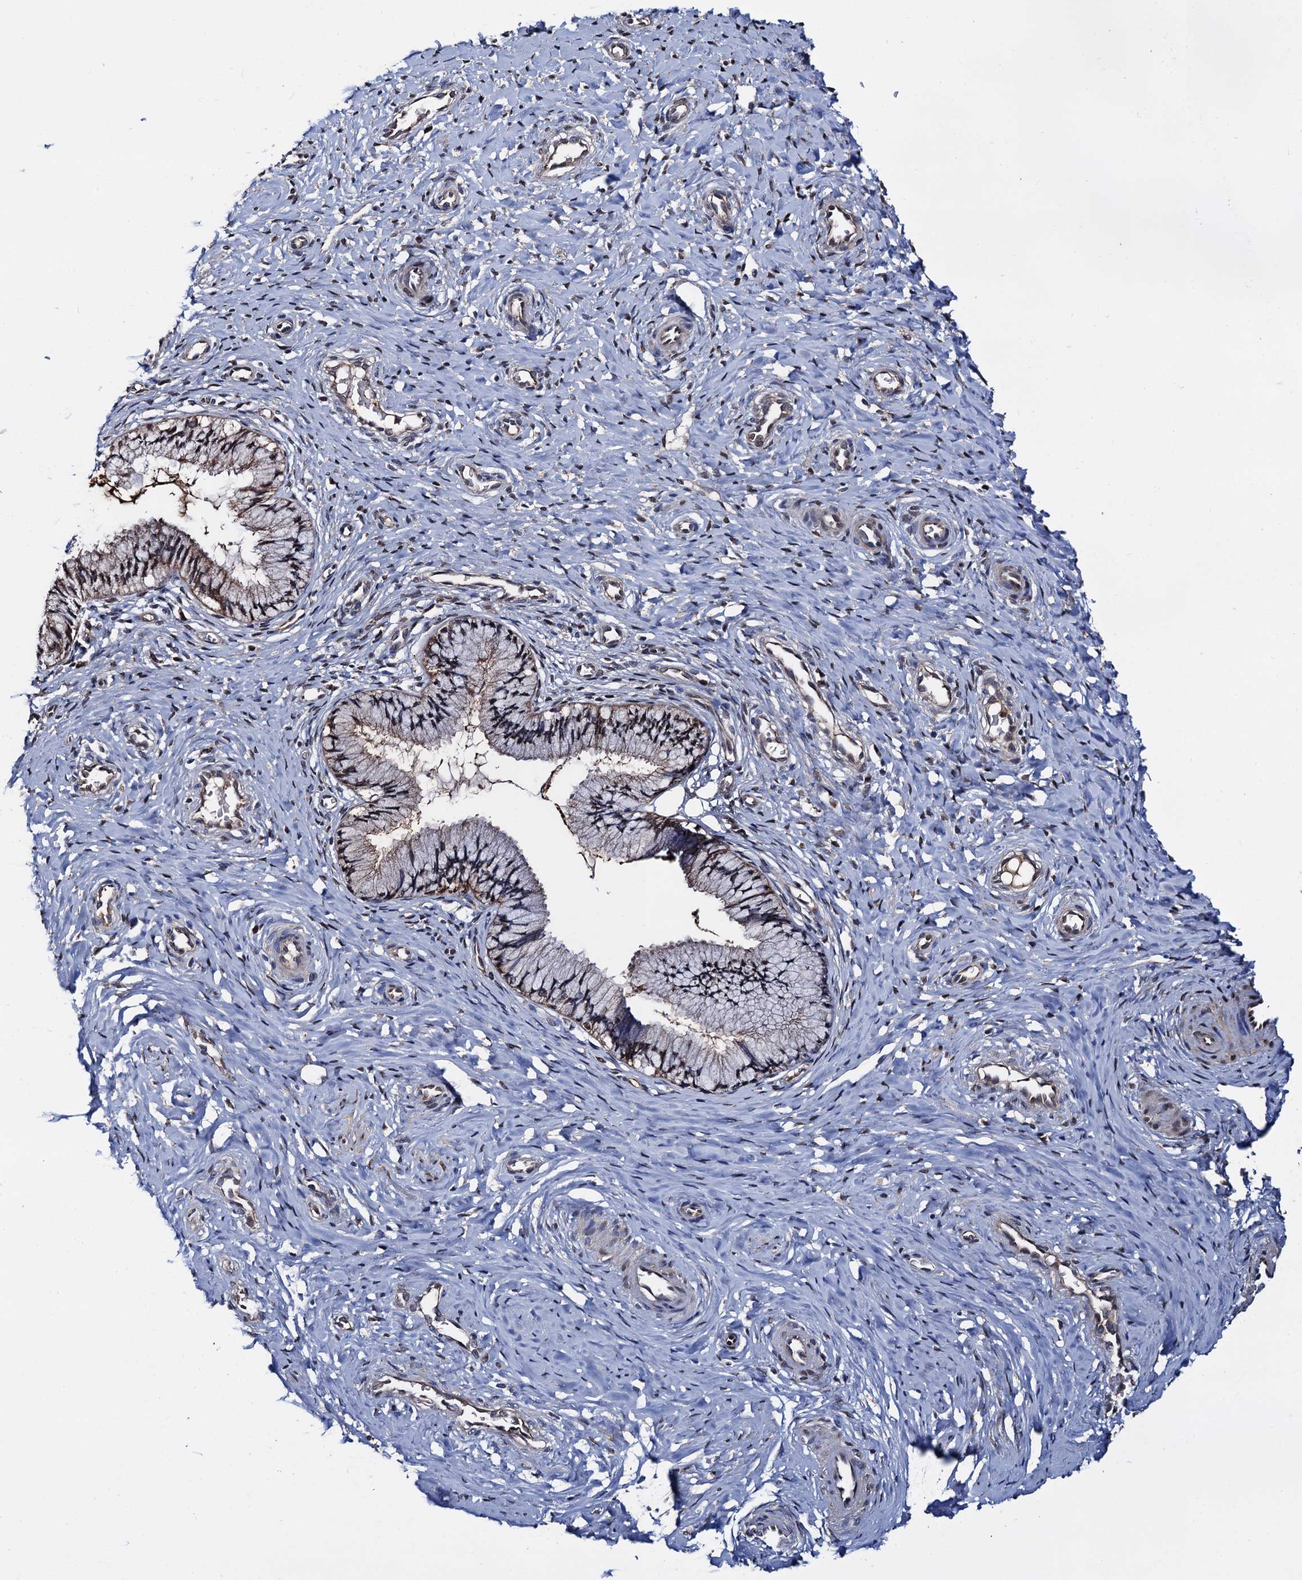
{"staining": {"intensity": "moderate", "quantity": "25%-75%", "location": "cytoplasmic/membranous"}, "tissue": "cervix", "cell_type": "Glandular cells", "image_type": "normal", "snomed": [{"axis": "morphology", "description": "Normal tissue, NOS"}, {"axis": "topography", "description": "Cervix"}], "caption": "Protein expression analysis of normal human cervix reveals moderate cytoplasmic/membranous positivity in about 25%-75% of glandular cells. (brown staining indicates protein expression, while blue staining denotes nuclei).", "gene": "PTCD3", "patient": {"sex": "female", "age": 27}}